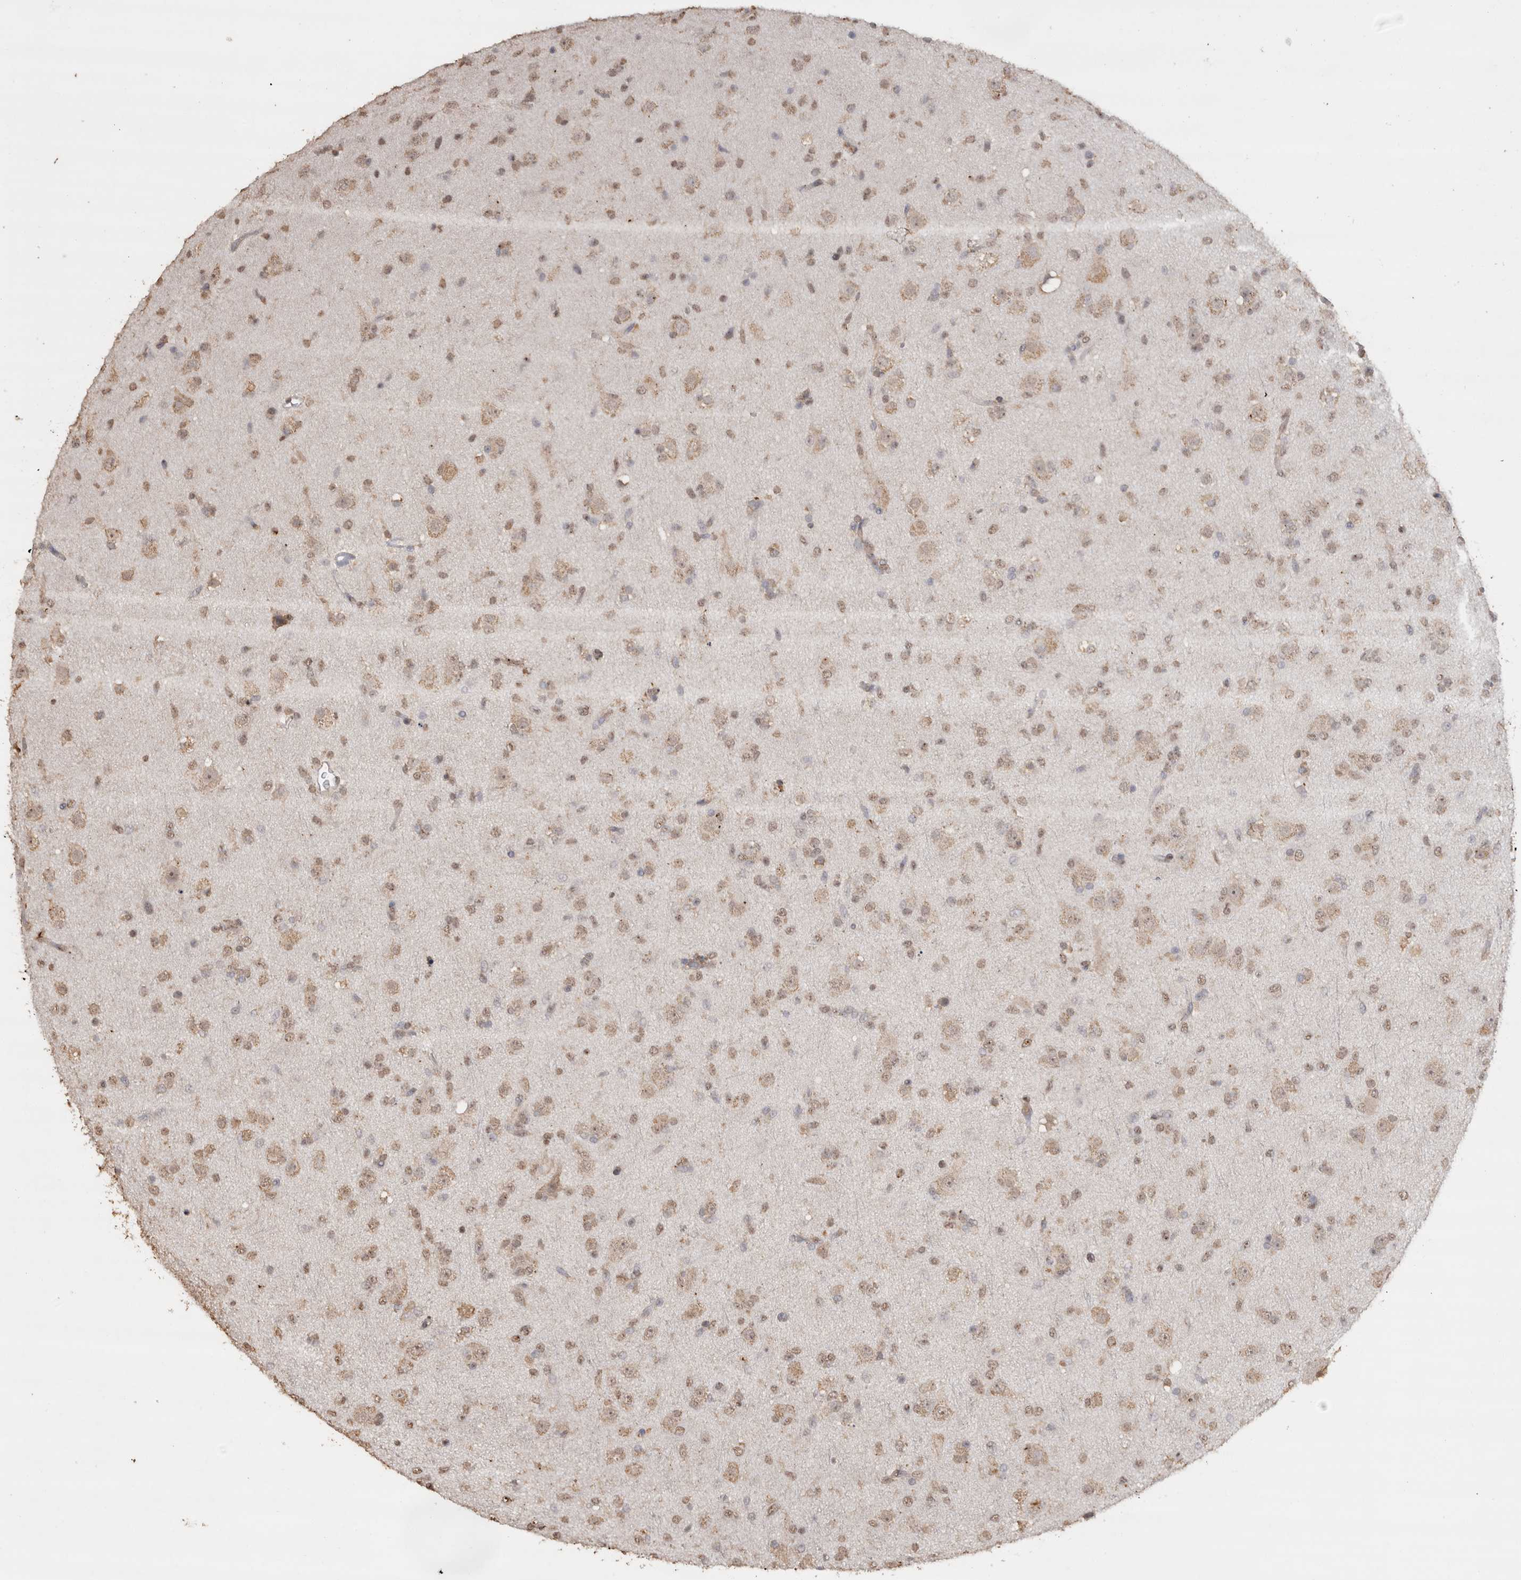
{"staining": {"intensity": "weak", "quantity": ">75%", "location": "nuclear"}, "tissue": "glioma", "cell_type": "Tumor cells", "image_type": "cancer", "snomed": [{"axis": "morphology", "description": "Glioma, malignant, Low grade"}, {"axis": "topography", "description": "Brain"}], "caption": "The photomicrograph exhibits staining of glioma, revealing weak nuclear protein expression (brown color) within tumor cells. (Stains: DAB (3,3'-diaminobenzidine) in brown, nuclei in blue, Microscopy: brightfield microscopy at high magnification).", "gene": "CRELD2", "patient": {"sex": "male", "age": 65}}